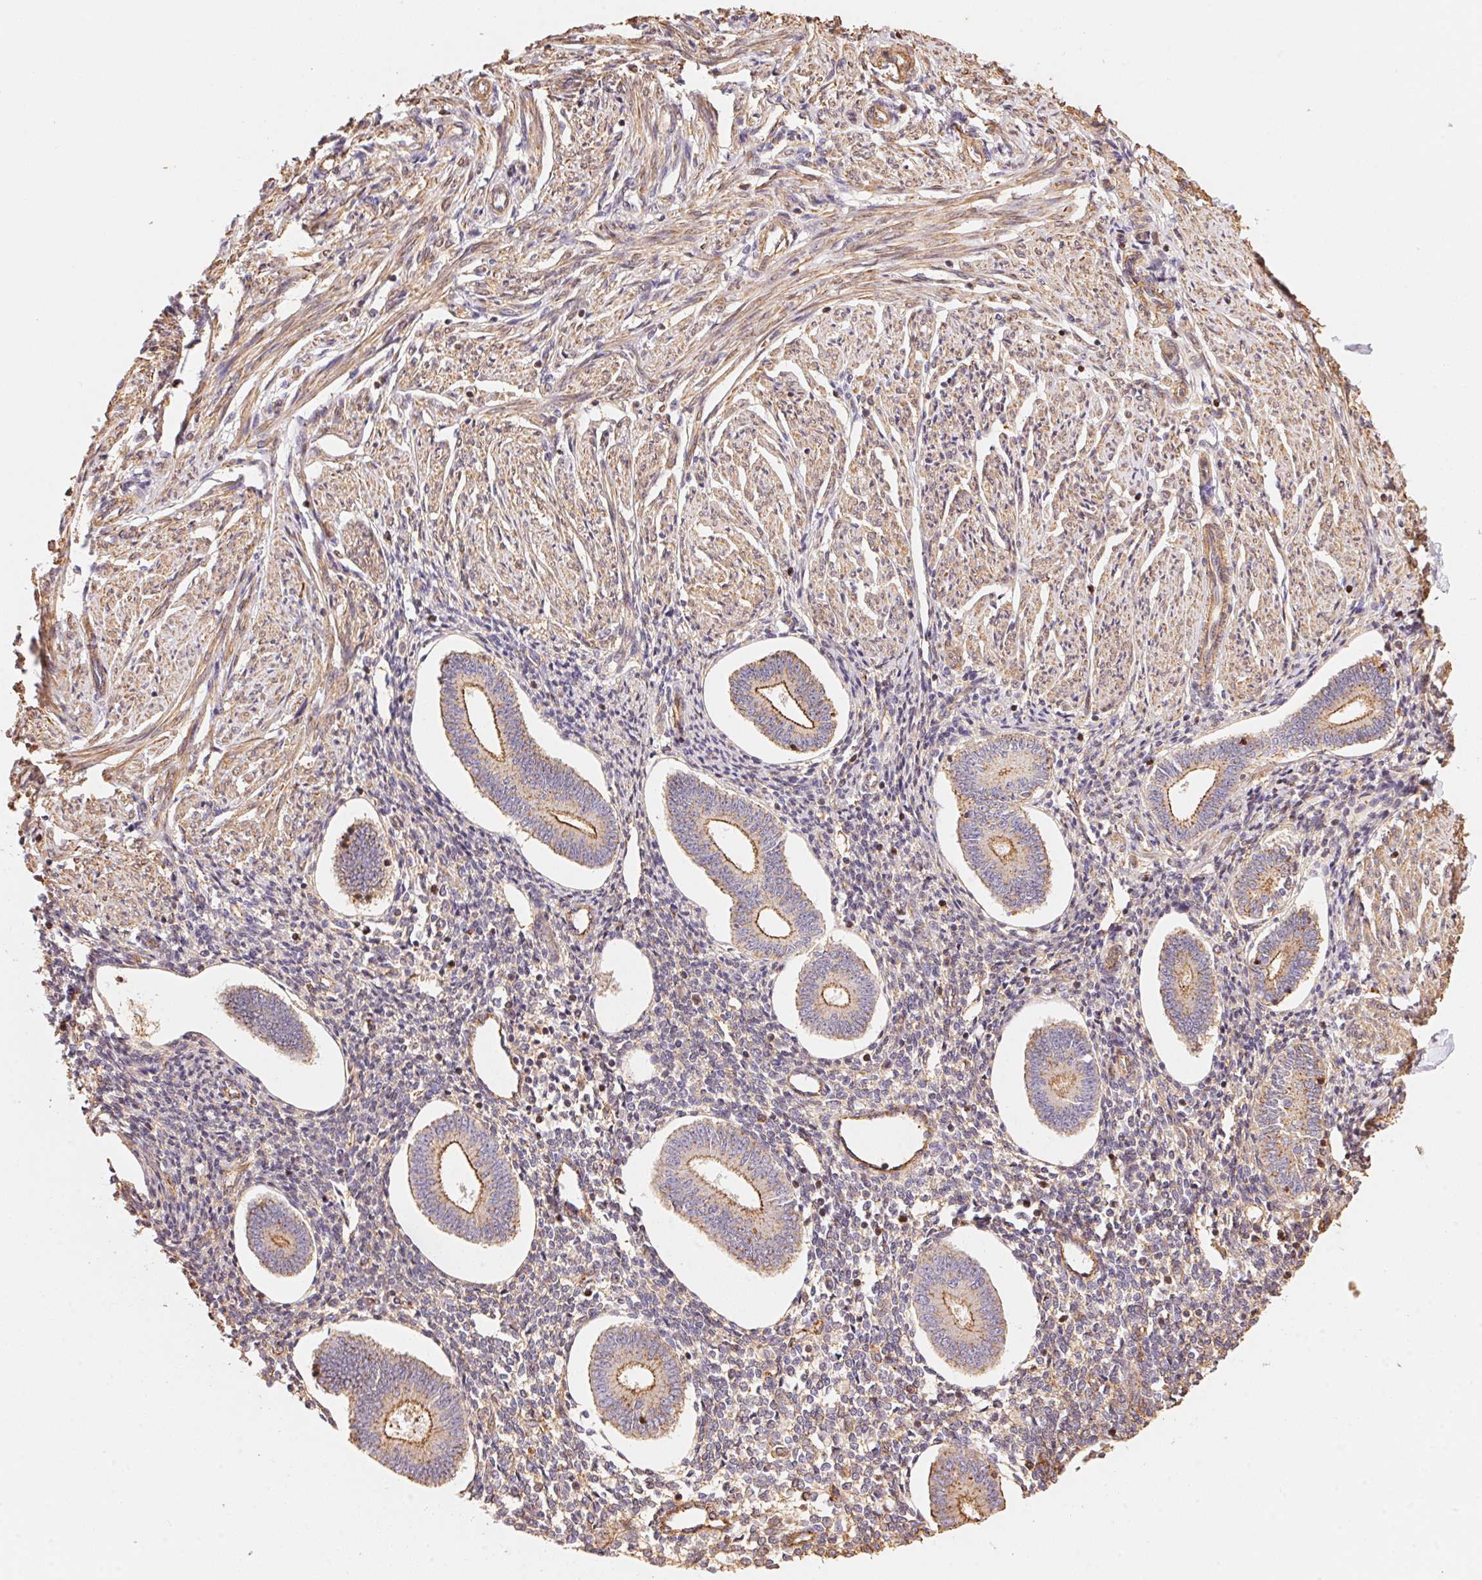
{"staining": {"intensity": "negative", "quantity": "none", "location": "none"}, "tissue": "endometrium", "cell_type": "Cells in endometrial stroma", "image_type": "normal", "snomed": [{"axis": "morphology", "description": "Normal tissue, NOS"}, {"axis": "topography", "description": "Endometrium"}], "caption": "DAB (3,3'-diaminobenzidine) immunohistochemical staining of unremarkable endometrium reveals no significant positivity in cells in endometrial stroma.", "gene": "FRAS1", "patient": {"sex": "female", "age": 40}}